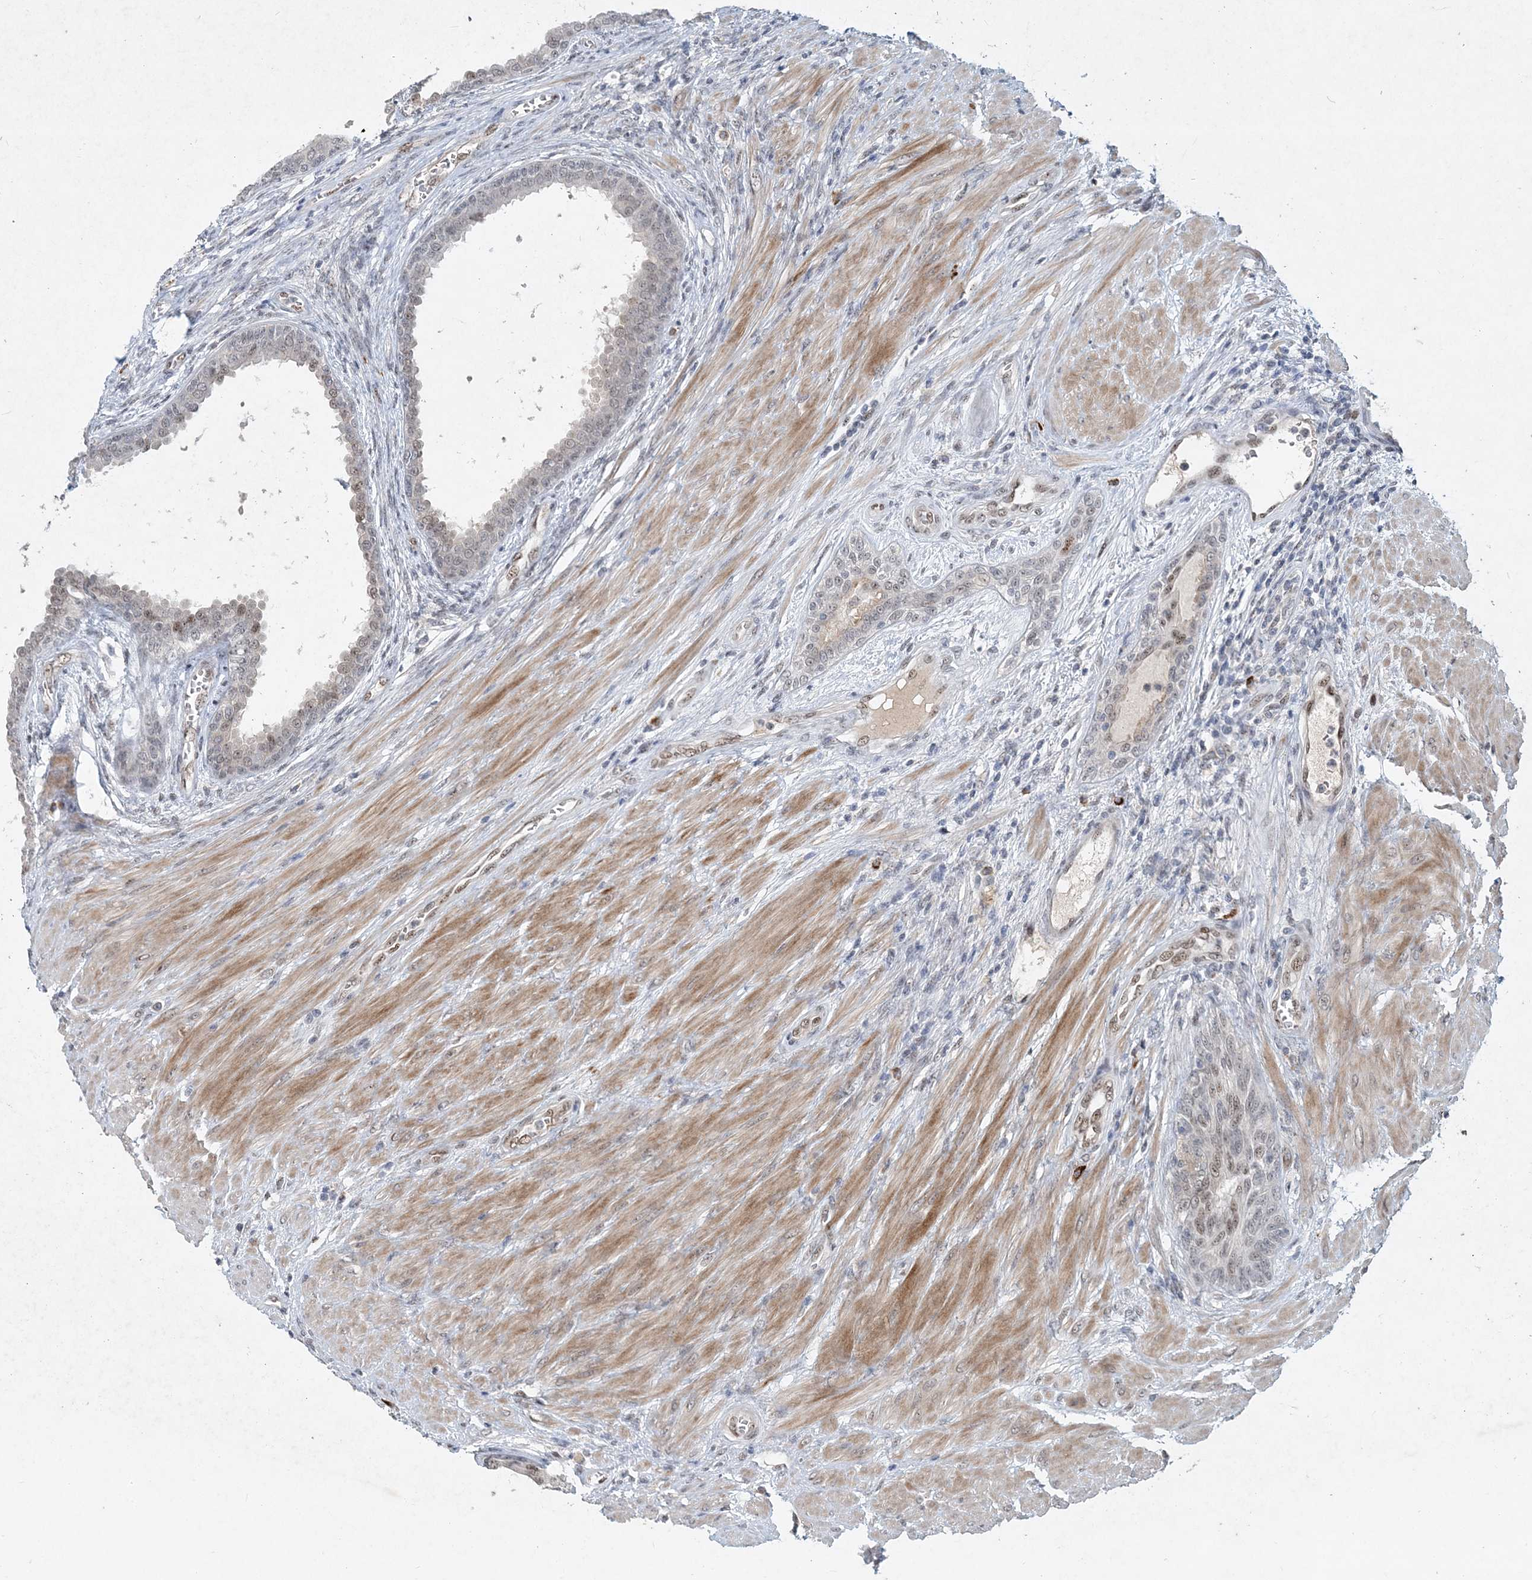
{"staining": {"intensity": "weak", "quantity": "<25%", "location": "nuclear"}, "tissue": "prostate cancer", "cell_type": "Tumor cells", "image_type": "cancer", "snomed": [{"axis": "morphology", "description": "Normal tissue, NOS"}, {"axis": "morphology", "description": "Adenocarcinoma, Low grade"}, {"axis": "topography", "description": "Prostate"}, {"axis": "topography", "description": "Peripheral nerve tissue"}], "caption": "IHC histopathology image of neoplastic tissue: prostate cancer (low-grade adenocarcinoma) stained with DAB (3,3'-diaminobenzidine) demonstrates no significant protein expression in tumor cells. The staining is performed using DAB brown chromogen with nuclei counter-stained in using hematoxylin.", "gene": "GIN1", "patient": {"sex": "male", "age": 71}}